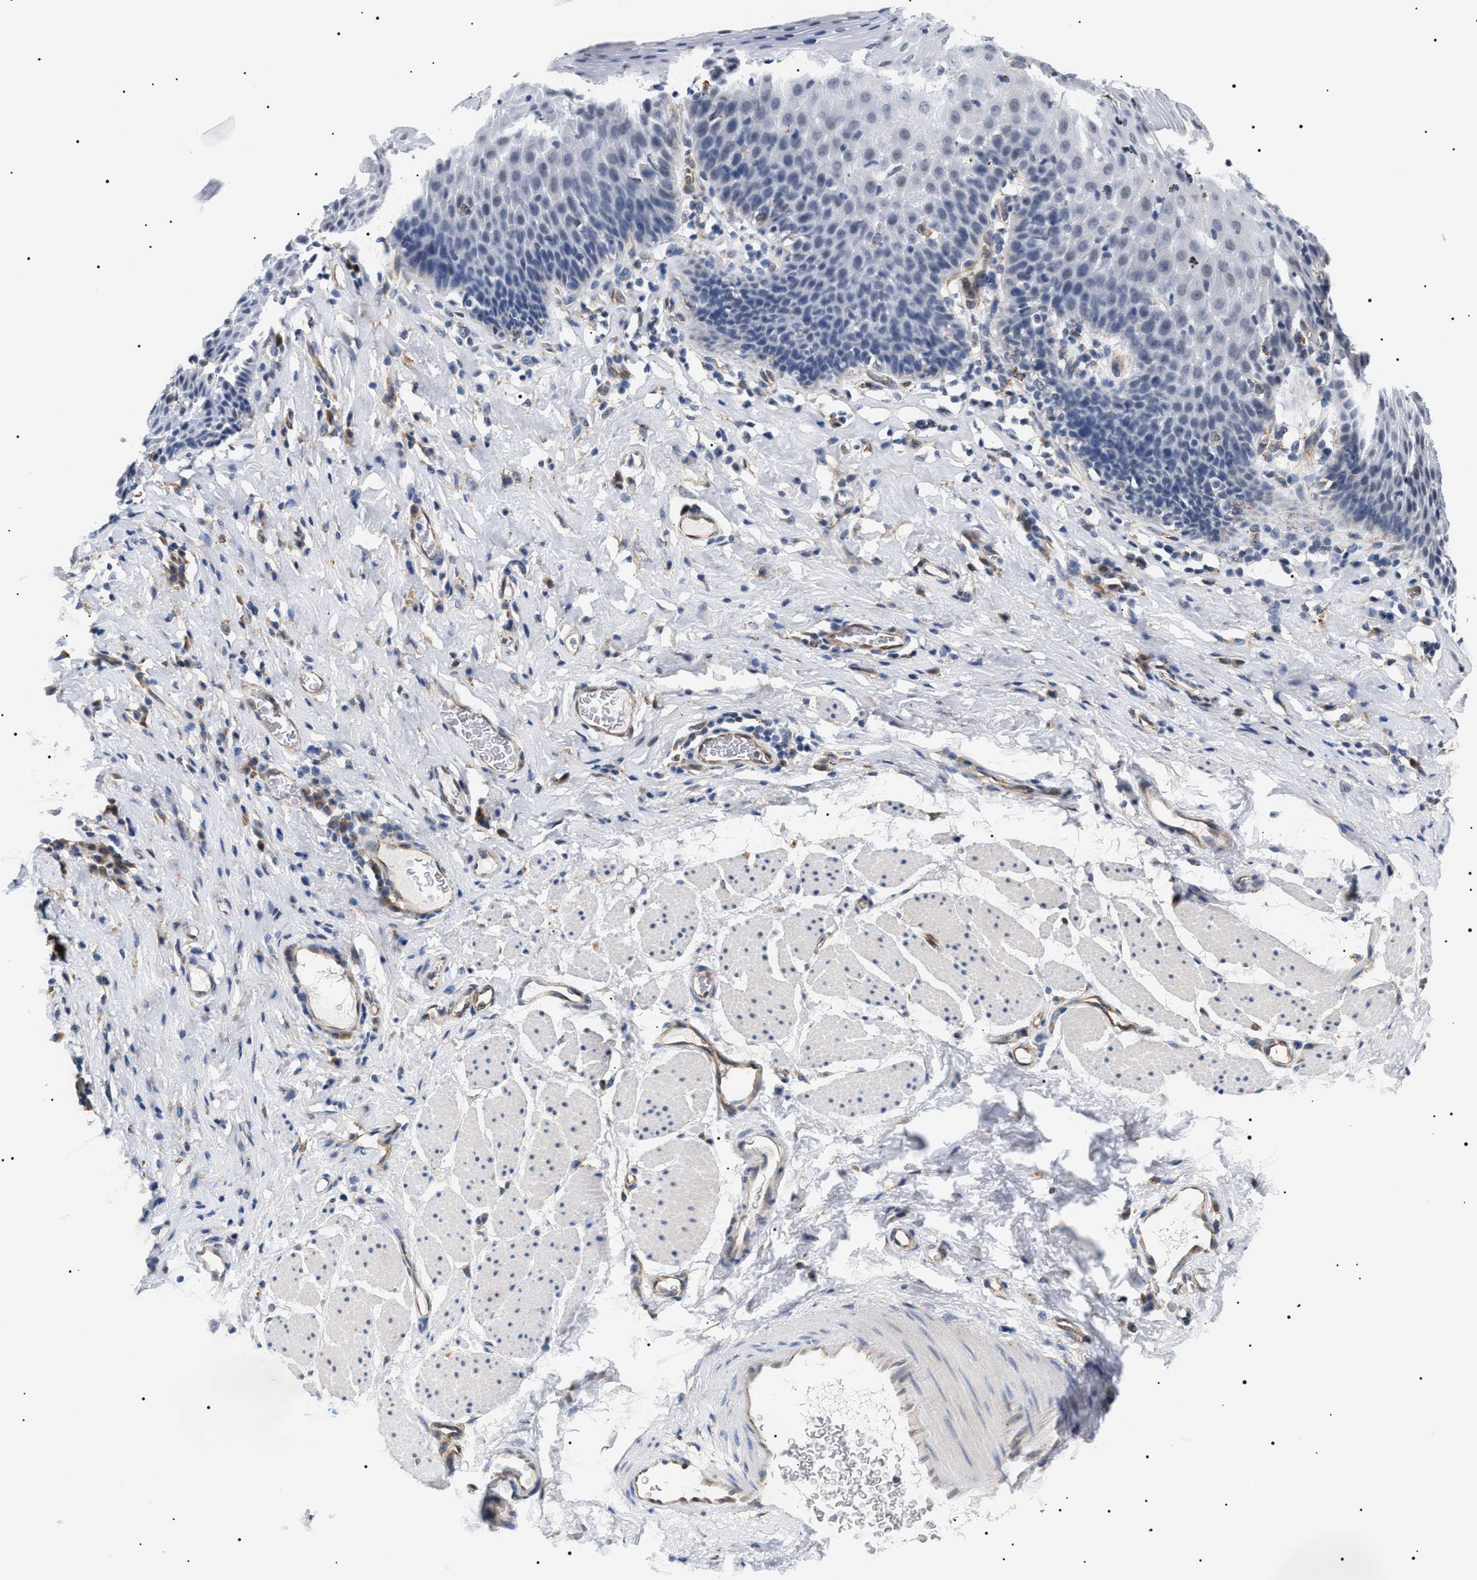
{"staining": {"intensity": "negative", "quantity": "none", "location": "none"}, "tissue": "esophagus", "cell_type": "Squamous epithelial cells", "image_type": "normal", "snomed": [{"axis": "morphology", "description": "Normal tissue, NOS"}, {"axis": "topography", "description": "Esophagus"}], "caption": "Benign esophagus was stained to show a protein in brown. There is no significant positivity in squamous epithelial cells. (Immunohistochemistry, brightfield microscopy, high magnification).", "gene": "HSD17B11", "patient": {"sex": "female", "age": 61}}